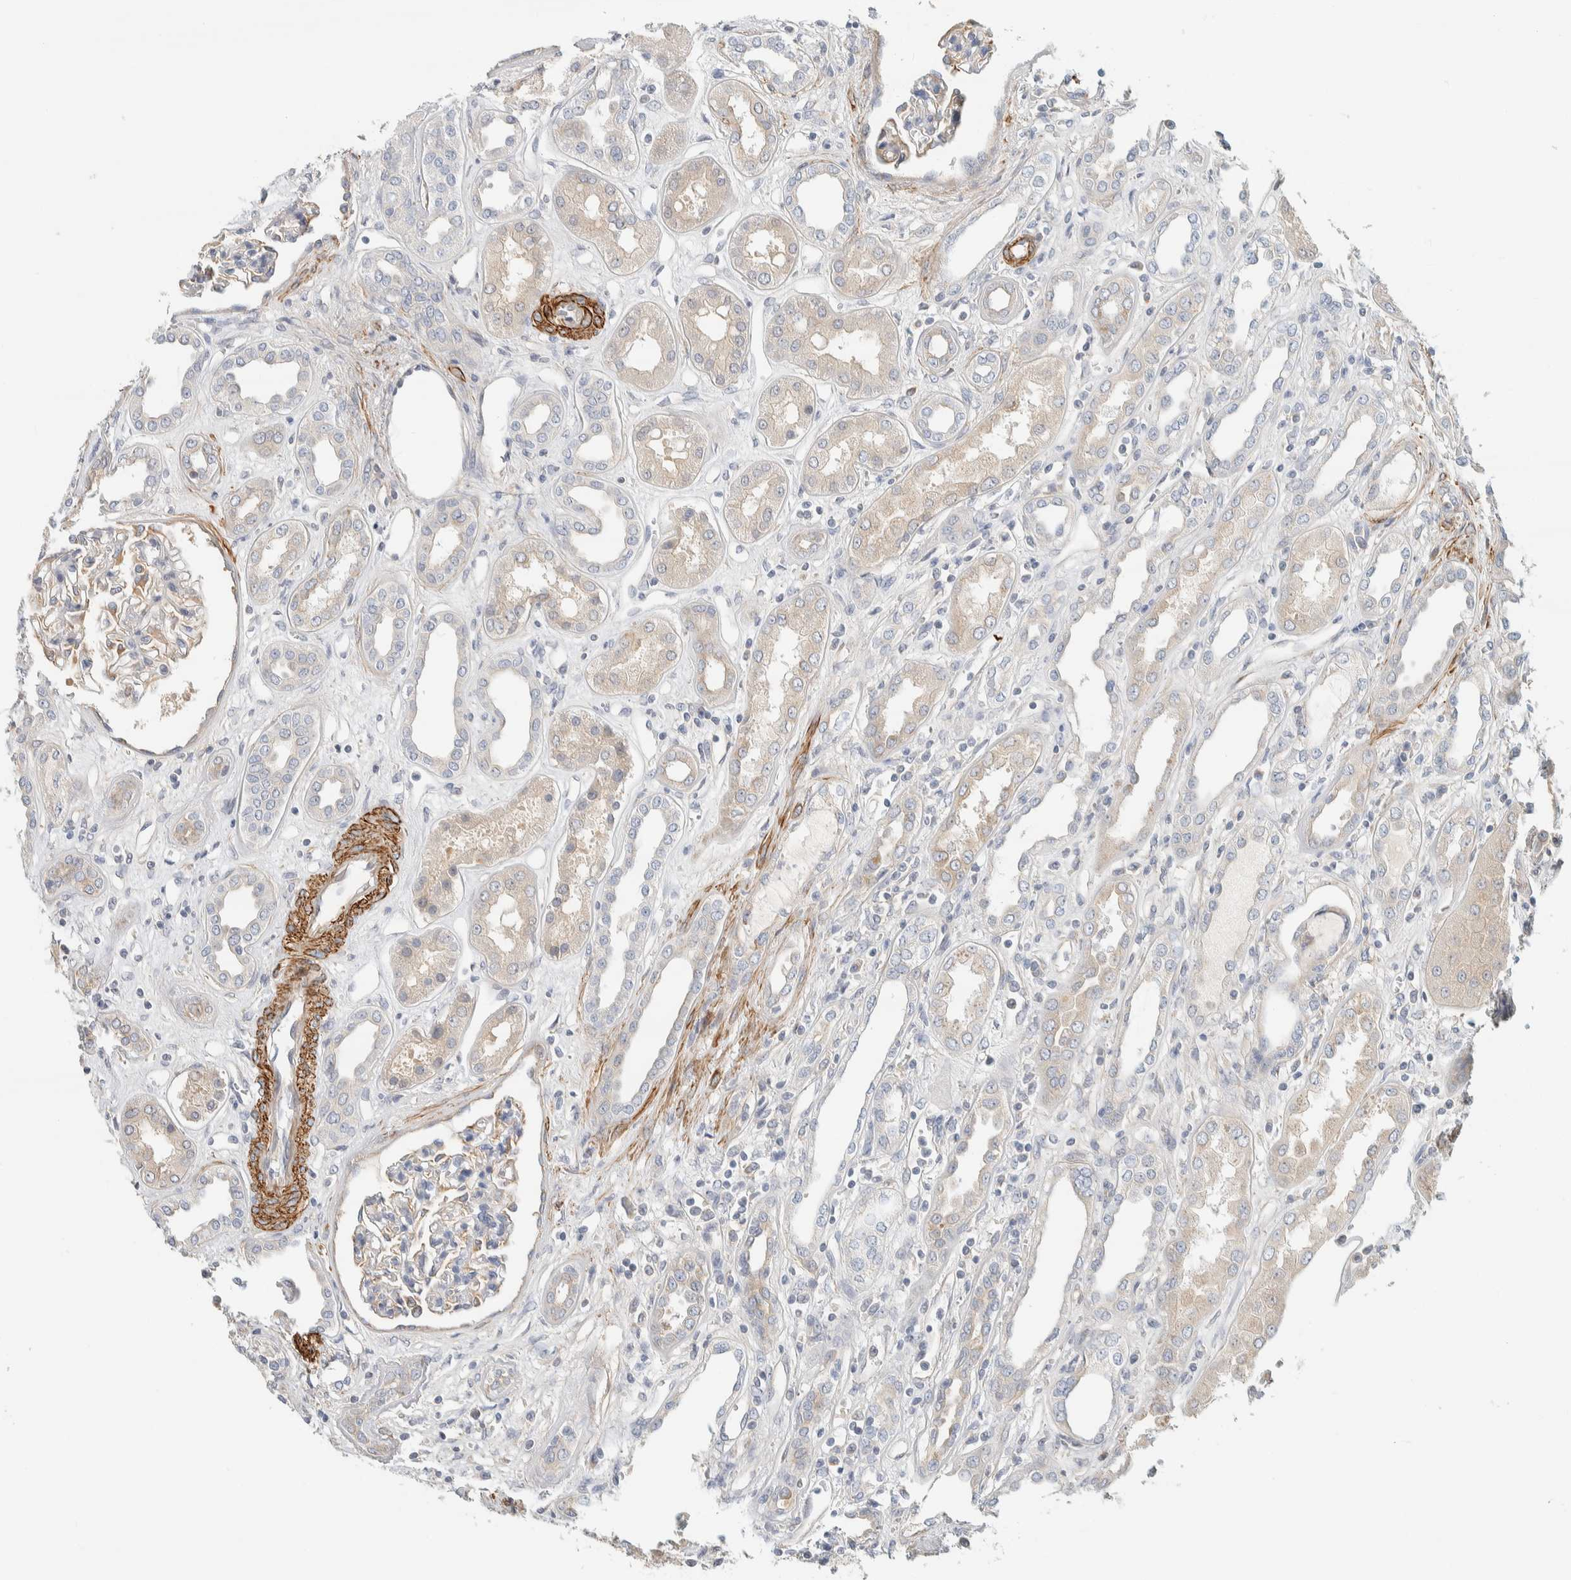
{"staining": {"intensity": "moderate", "quantity": "<25%", "location": "cytoplasmic/membranous"}, "tissue": "kidney", "cell_type": "Cells in glomeruli", "image_type": "normal", "snomed": [{"axis": "morphology", "description": "Normal tissue, NOS"}, {"axis": "topography", "description": "Kidney"}], "caption": "Immunohistochemical staining of normal kidney shows moderate cytoplasmic/membranous protein expression in approximately <25% of cells in glomeruli. (DAB = brown stain, brightfield microscopy at high magnification).", "gene": "CDR2", "patient": {"sex": "male", "age": 59}}